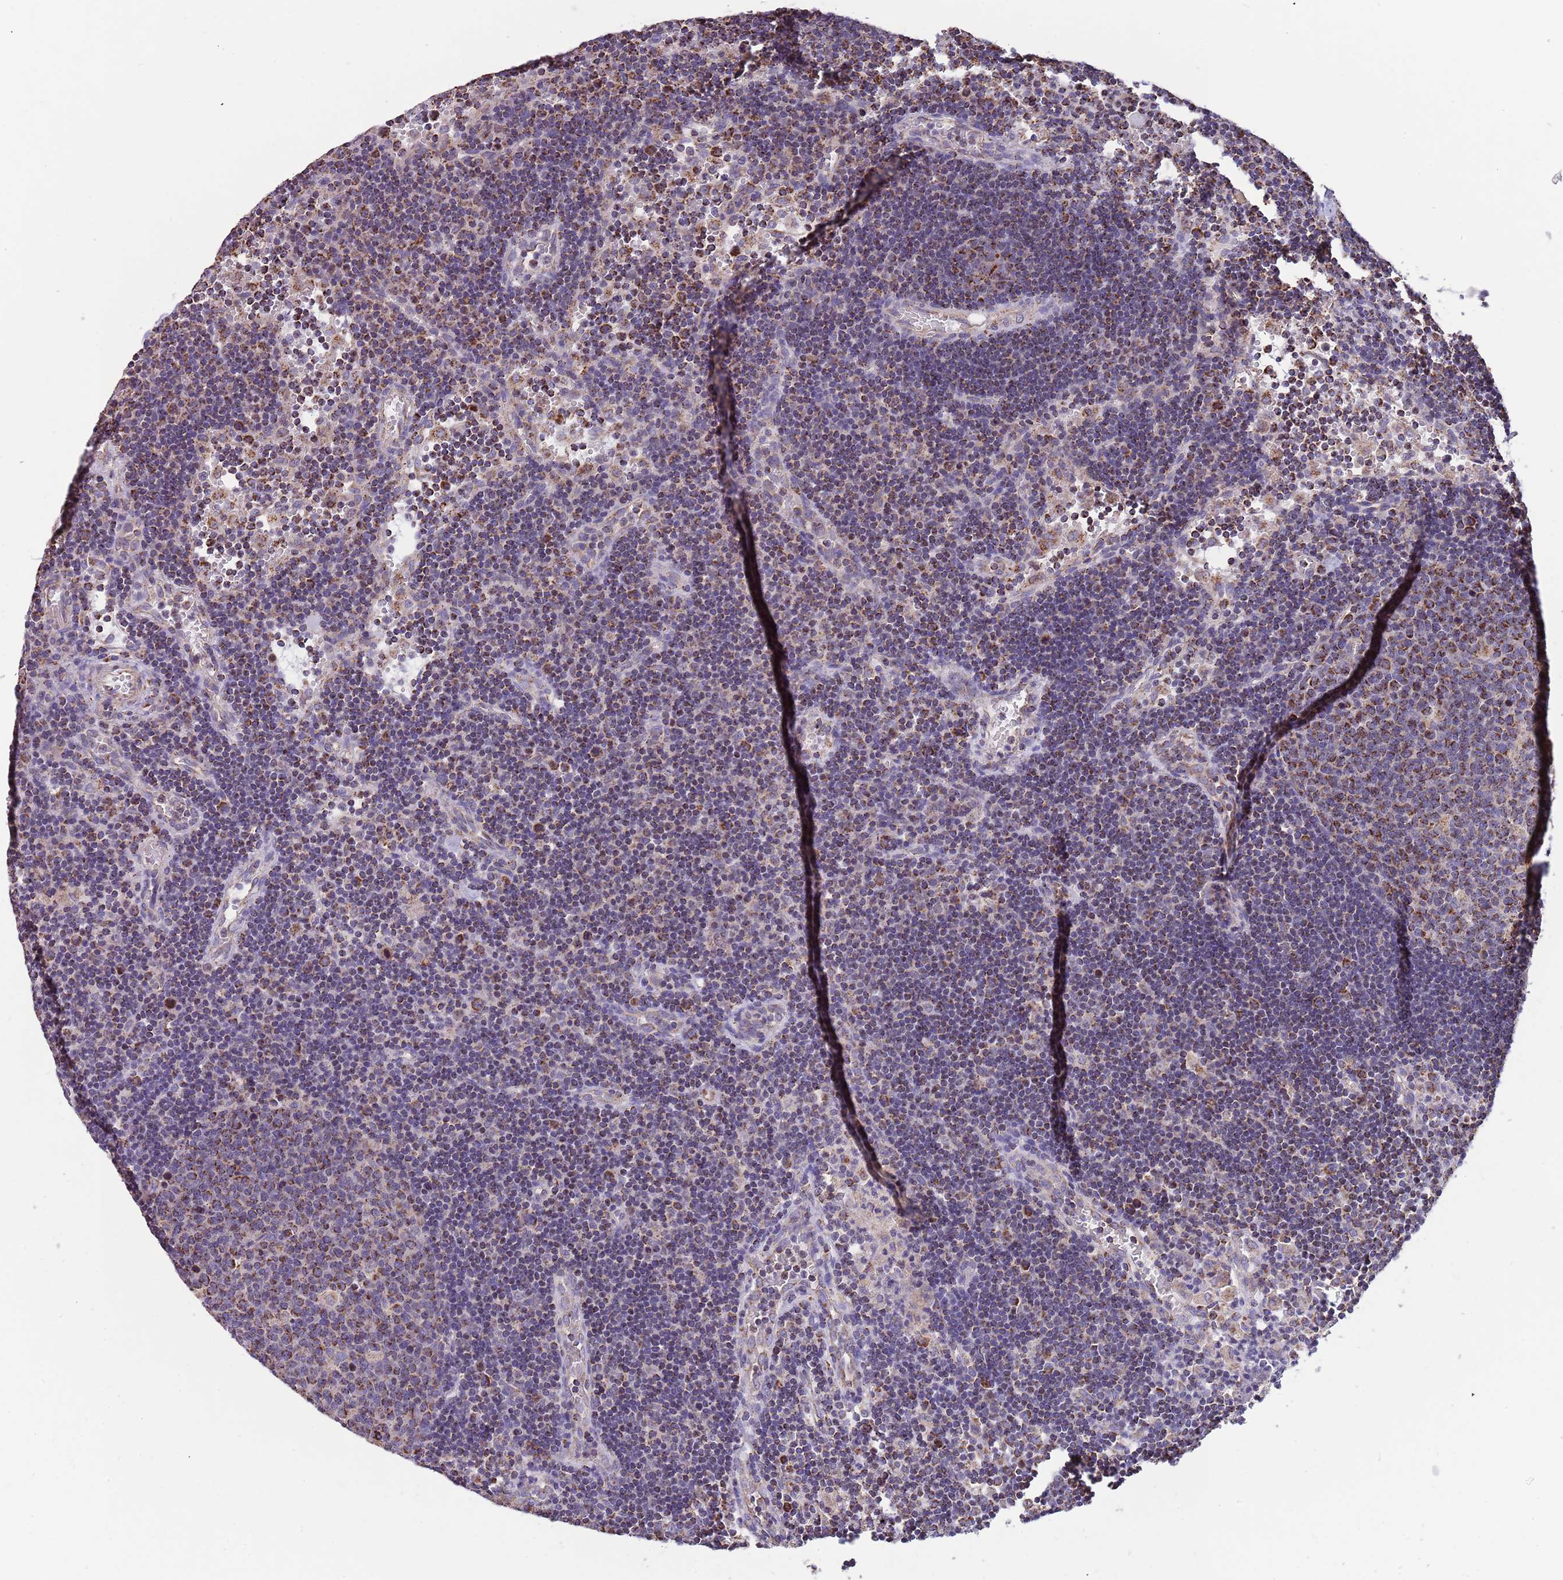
{"staining": {"intensity": "moderate", "quantity": ">75%", "location": "cytoplasmic/membranous"}, "tissue": "lymph node", "cell_type": "Germinal center cells", "image_type": "normal", "snomed": [{"axis": "morphology", "description": "Normal tissue, NOS"}, {"axis": "topography", "description": "Lymph node"}], "caption": "Normal lymph node reveals moderate cytoplasmic/membranous positivity in approximately >75% of germinal center cells The staining was performed using DAB (3,3'-diaminobenzidine), with brown indicating positive protein expression. Nuclei are stained blue with hematoxylin..", "gene": "VPS16", "patient": {"sex": "male", "age": 62}}